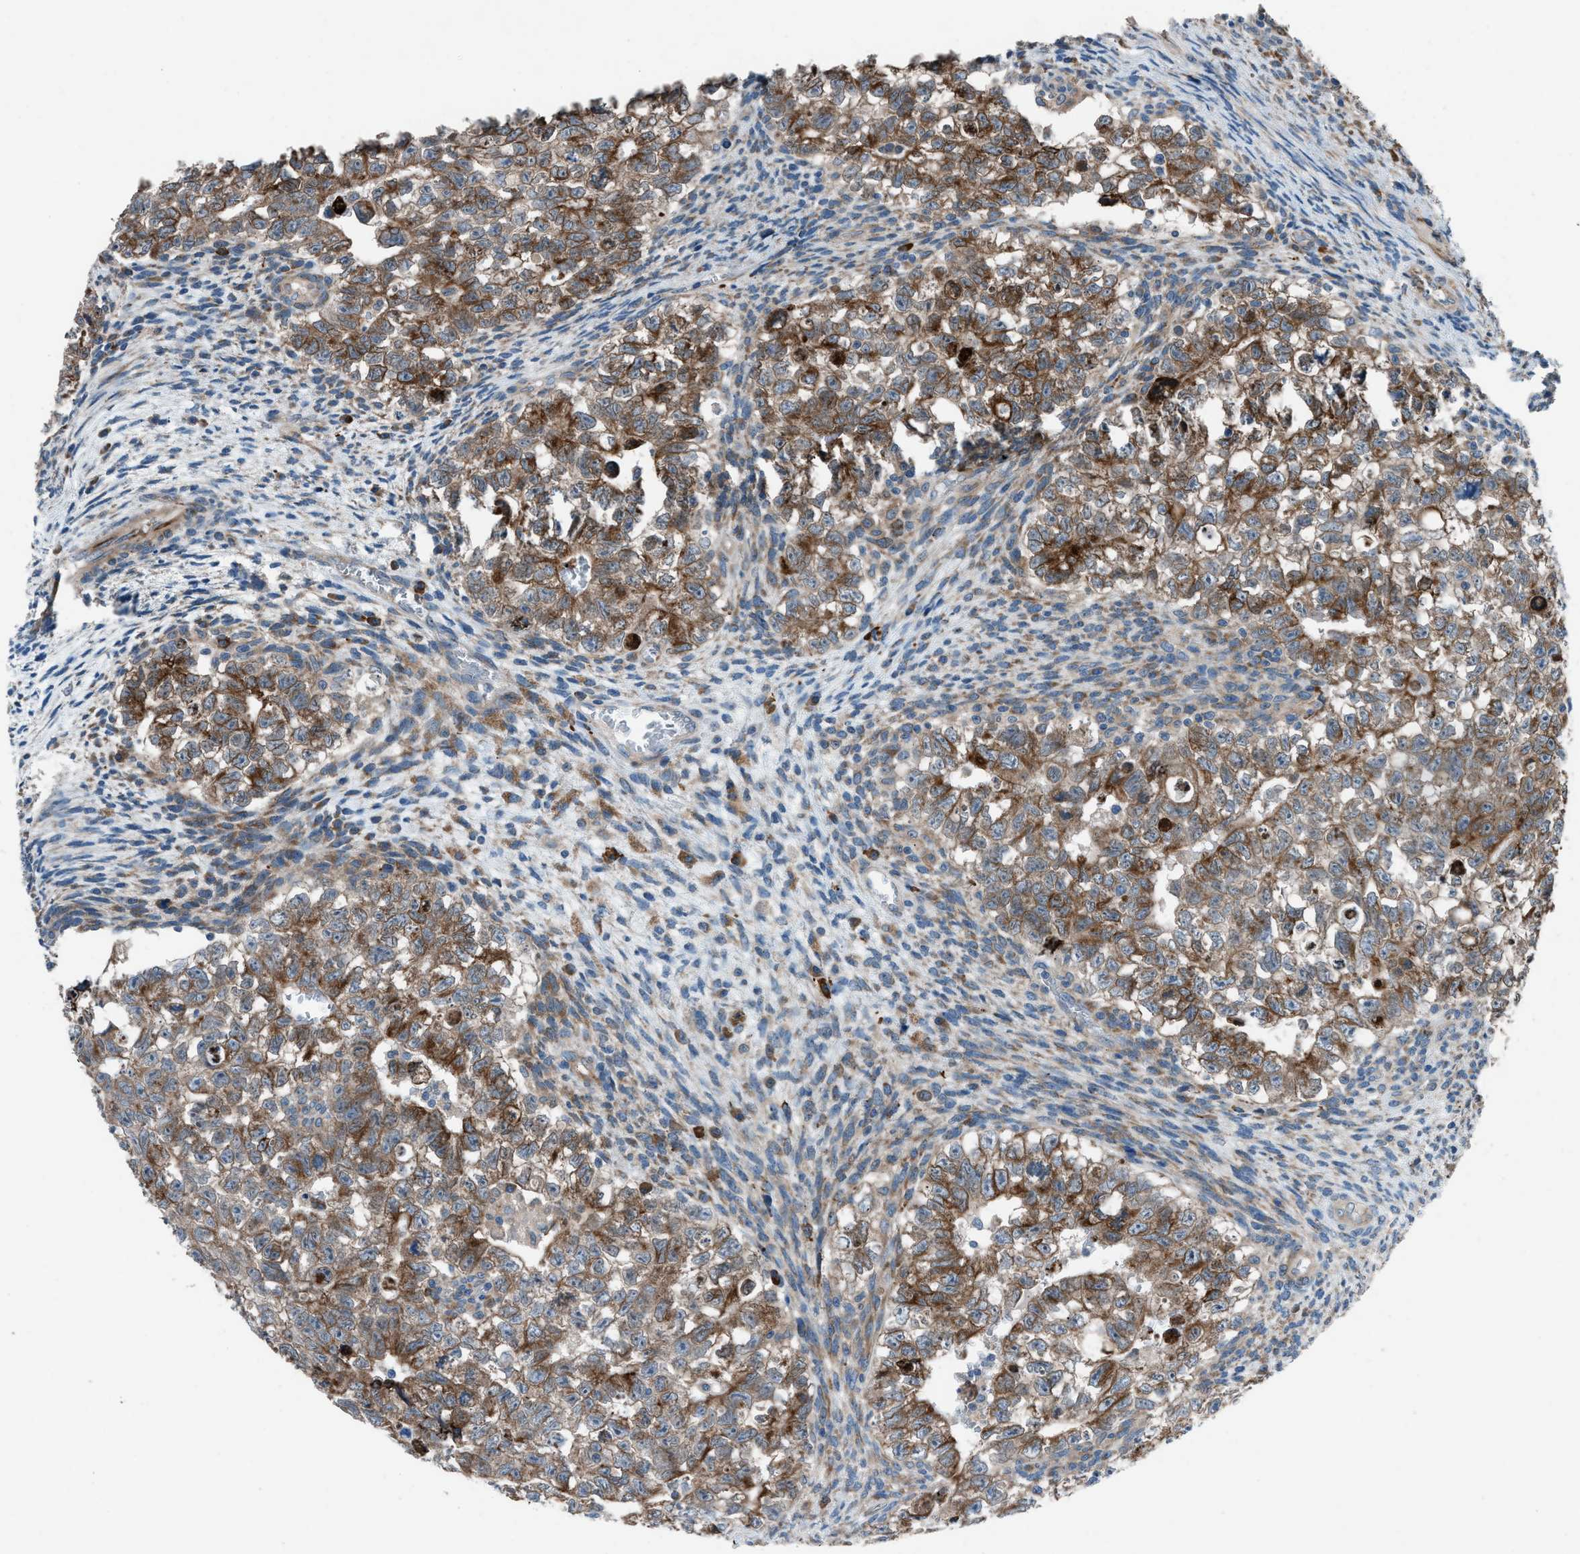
{"staining": {"intensity": "strong", "quantity": ">75%", "location": "cytoplasmic/membranous"}, "tissue": "testis cancer", "cell_type": "Tumor cells", "image_type": "cancer", "snomed": [{"axis": "morphology", "description": "Seminoma, NOS"}, {"axis": "morphology", "description": "Carcinoma, Embryonal, NOS"}, {"axis": "topography", "description": "Testis"}], "caption": "High-magnification brightfield microscopy of testis embryonal carcinoma stained with DAB (3,3'-diaminobenzidine) (brown) and counterstained with hematoxylin (blue). tumor cells exhibit strong cytoplasmic/membranous positivity is appreciated in approximately>75% of cells.", "gene": "HEG1", "patient": {"sex": "male", "age": 38}}